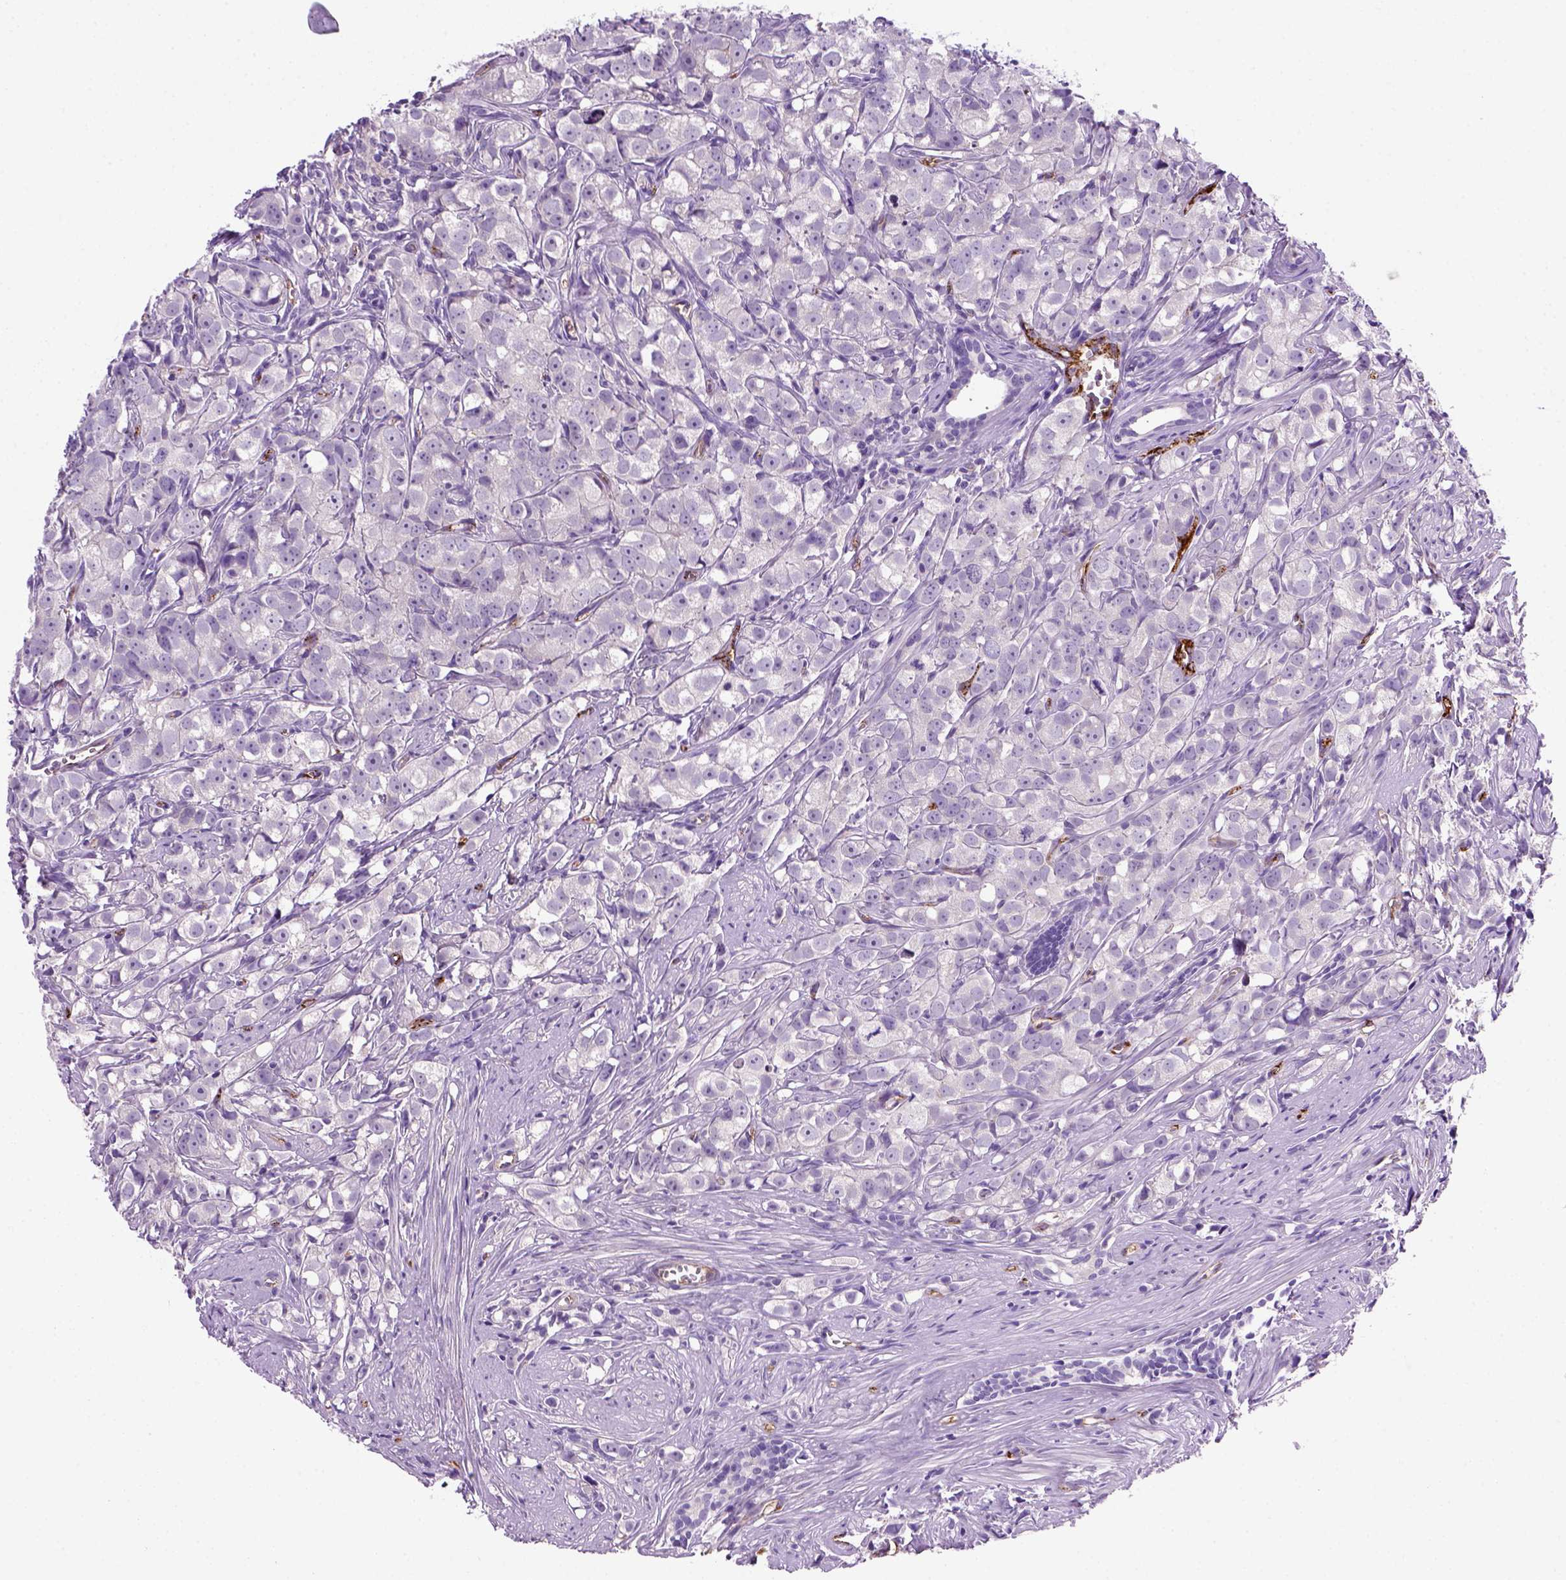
{"staining": {"intensity": "negative", "quantity": "none", "location": "none"}, "tissue": "prostate cancer", "cell_type": "Tumor cells", "image_type": "cancer", "snomed": [{"axis": "morphology", "description": "Adenocarcinoma, High grade"}, {"axis": "topography", "description": "Prostate"}], "caption": "Histopathology image shows no significant protein positivity in tumor cells of high-grade adenocarcinoma (prostate).", "gene": "VWF", "patient": {"sex": "male", "age": 68}}